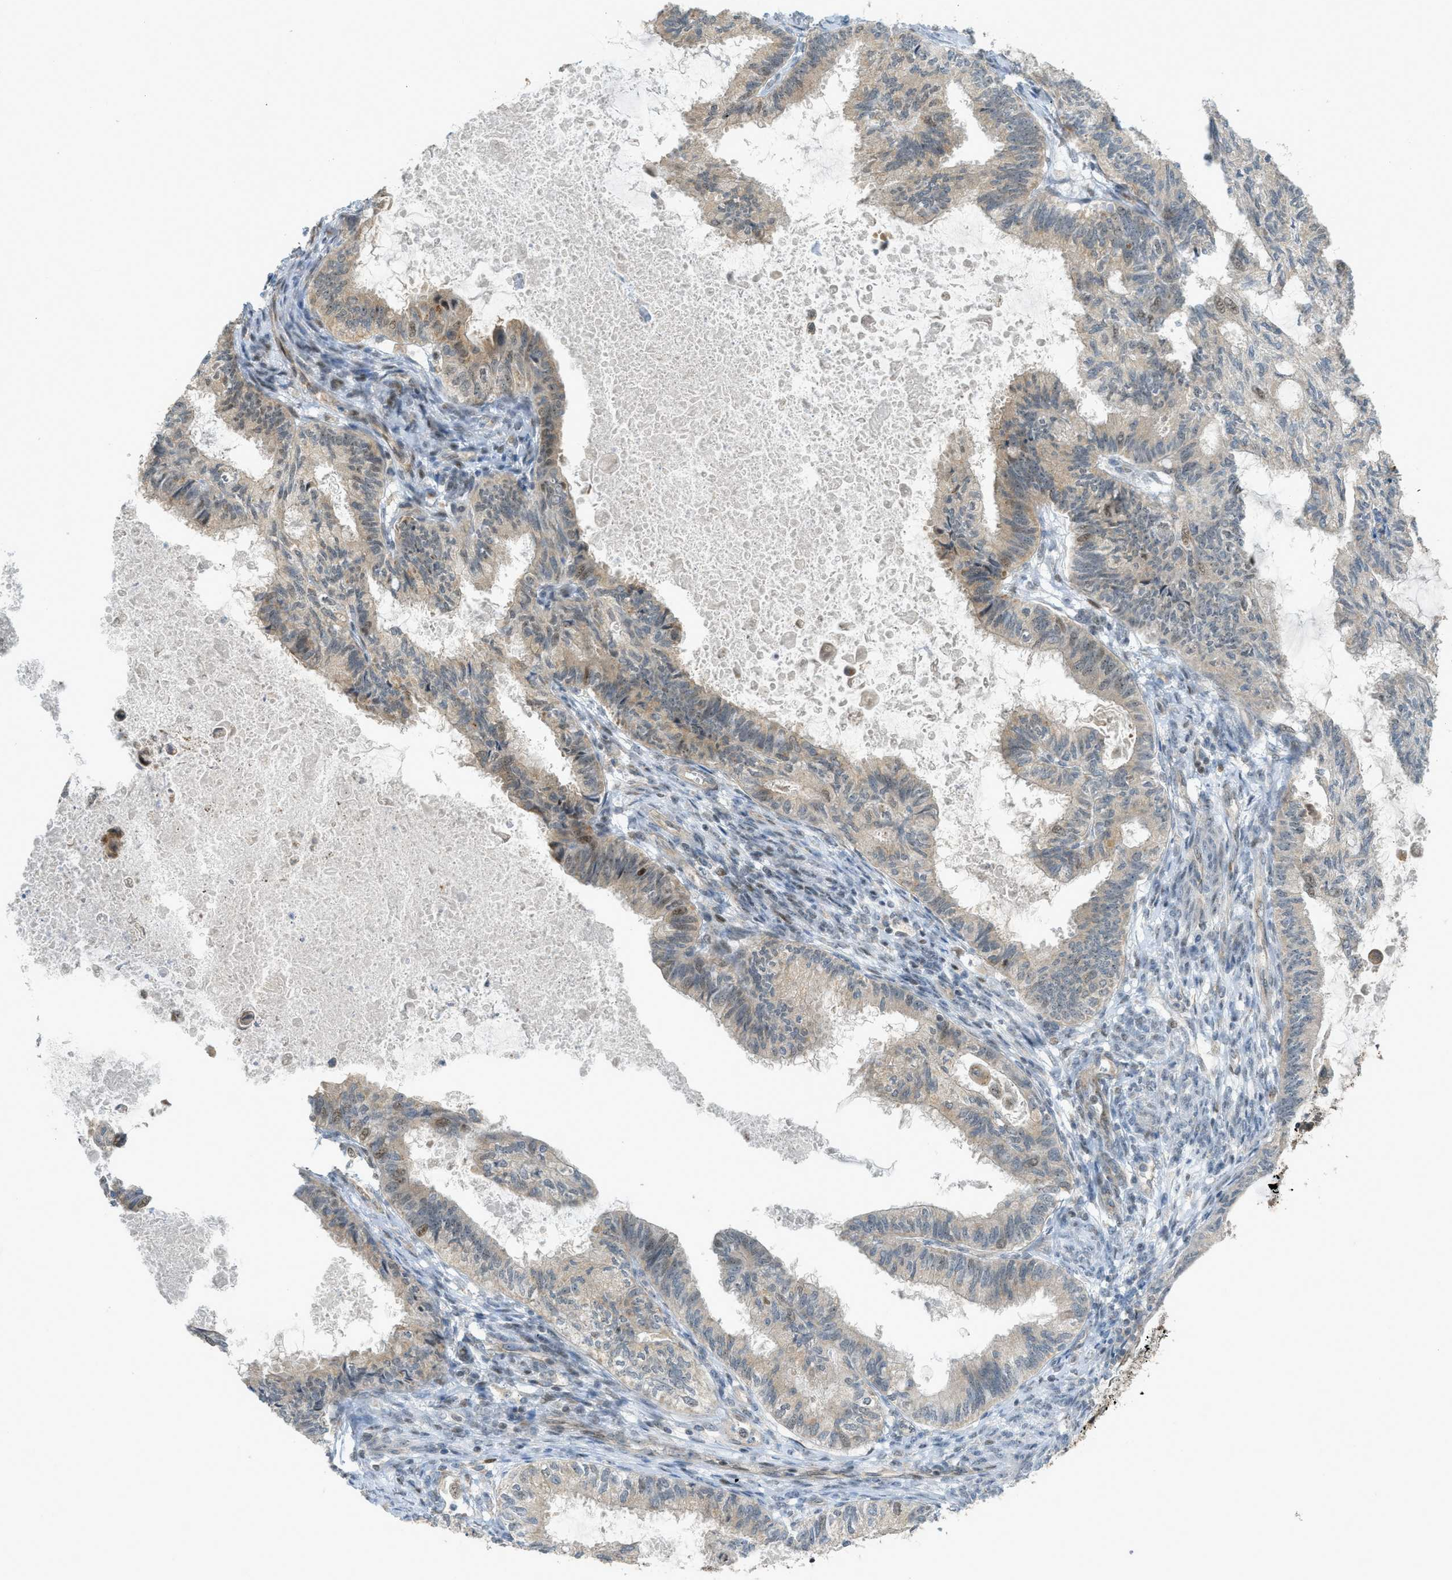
{"staining": {"intensity": "weak", "quantity": ">75%", "location": "cytoplasmic/membranous,nuclear"}, "tissue": "cervical cancer", "cell_type": "Tumor cells", "image_type": "cancer", "snomed": [{"axis": "morphology", "description": "Normal tissue, NOS"}, {"axis": "morphology", "description": "Adenocarcinoma, NOS"}, {"axis": "topography", "description": "Cervix"}, {"axis": "topography", "description": "Endometrium"}], "caption": "IHC image of adenocarcinoma (cervical) stained for a protein (brown), which demonstrates low levels of weak cytoplasmic/membranous and nuclear staining in approximately >75% of tumor cells.", "gene": "CCDC186", "patient": {"sex": "female", "age": 86}}